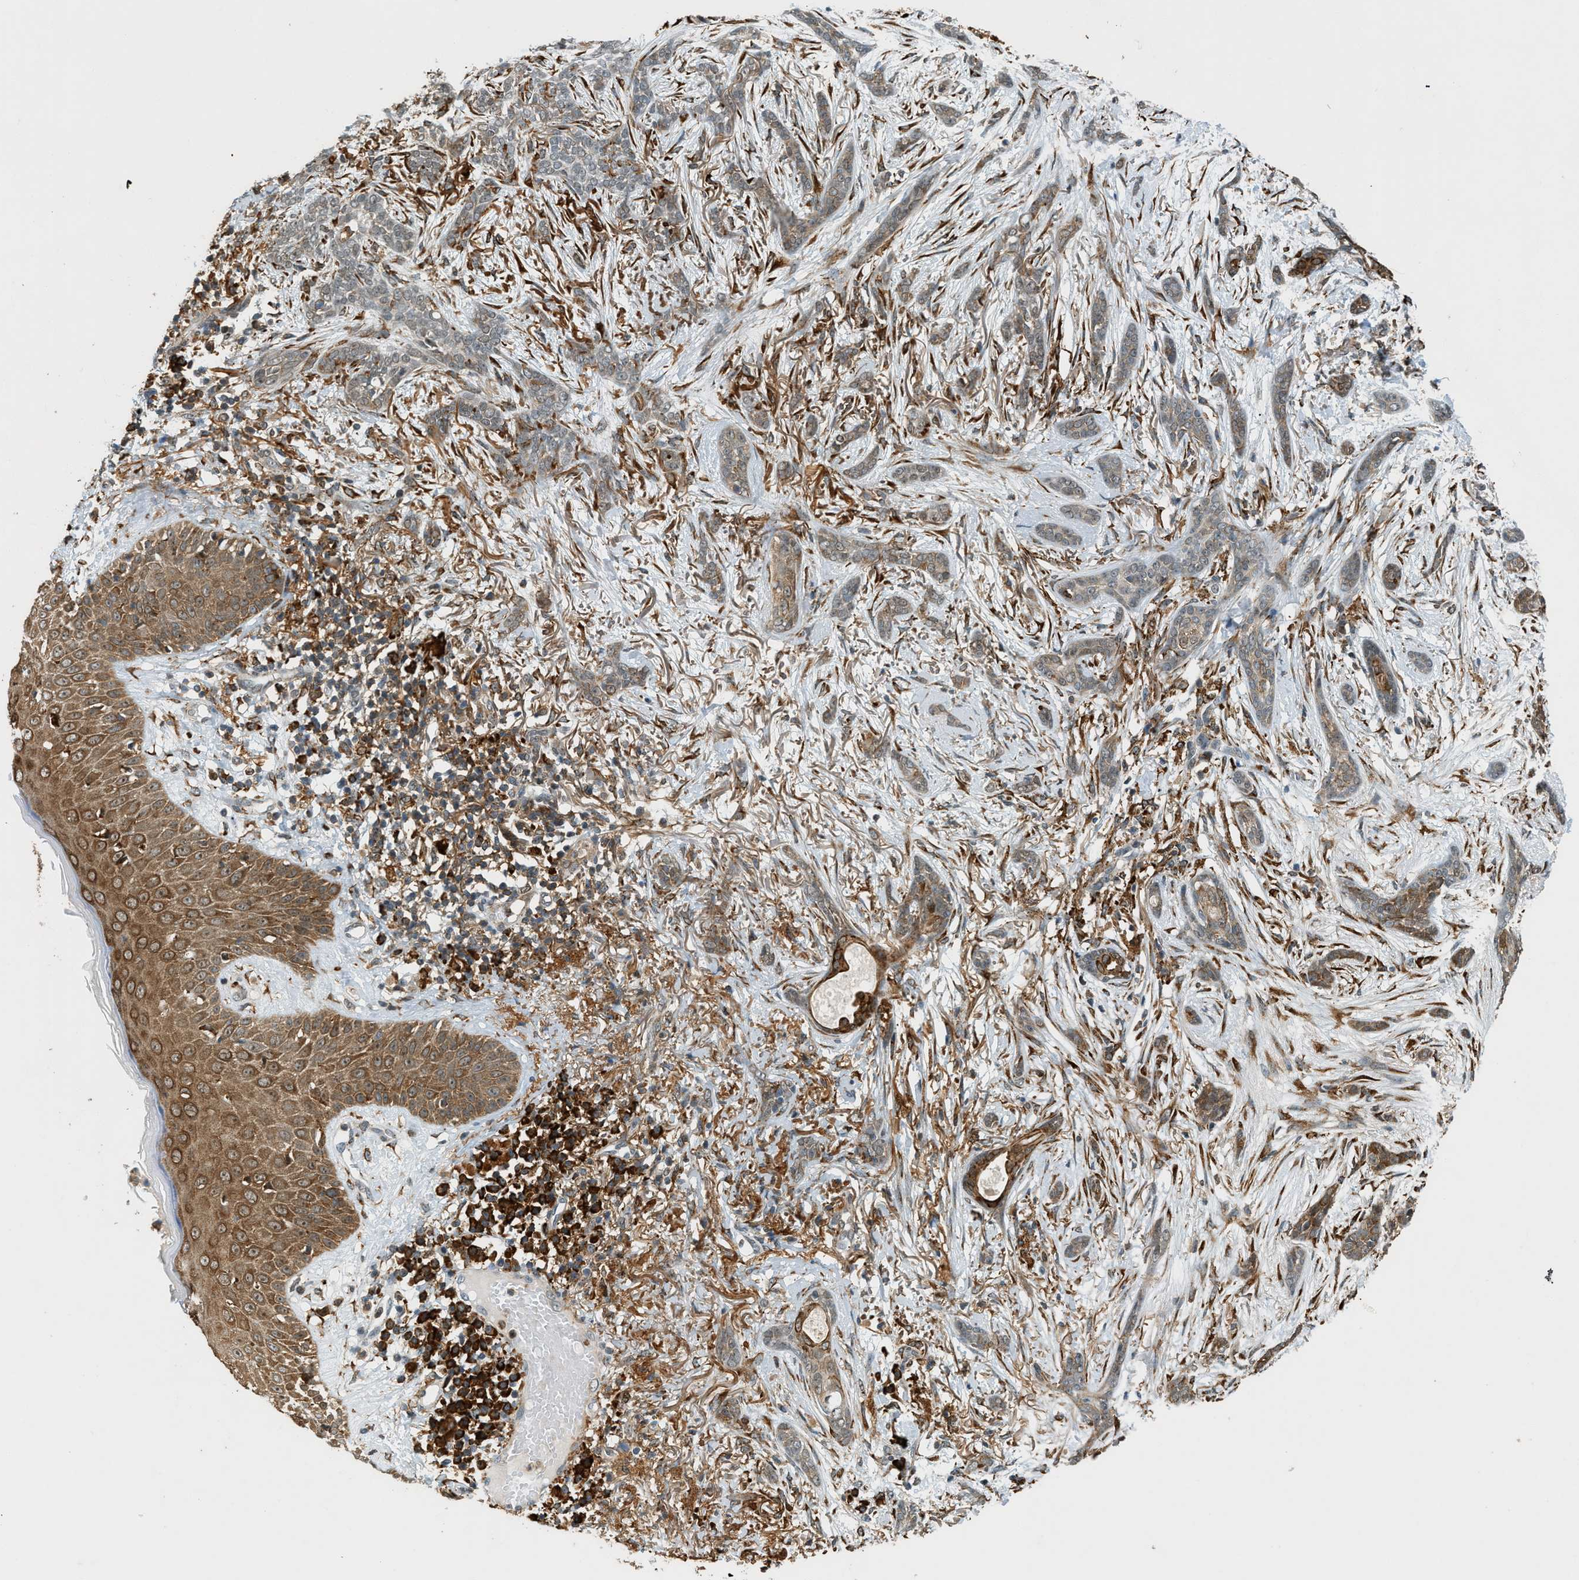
{"staining": {"intensity": "moderate", "quantity": ">75%", "location": "cytoplasmic/membranous"}, "tissue": "skin cancer", "cell_type": "Tumor cells", "image_type": "cancer", "snomed": [{"axis": "morphology", "description": "Basal cell carcinoma"}, {"axis": "morphology", "description": "Adnexal tumor, benign"}, {"axis": "topography", "description": "Skin"}], "caption": "This is a photomicrograph of immunohistochemistry staining of basal cell carcinoma (skin), which shows moderate staining in the cytoplasmic/membranous of tumor cells.", "gene": "SEMA4D", "patient": {"sex": "female", "age": 42}}